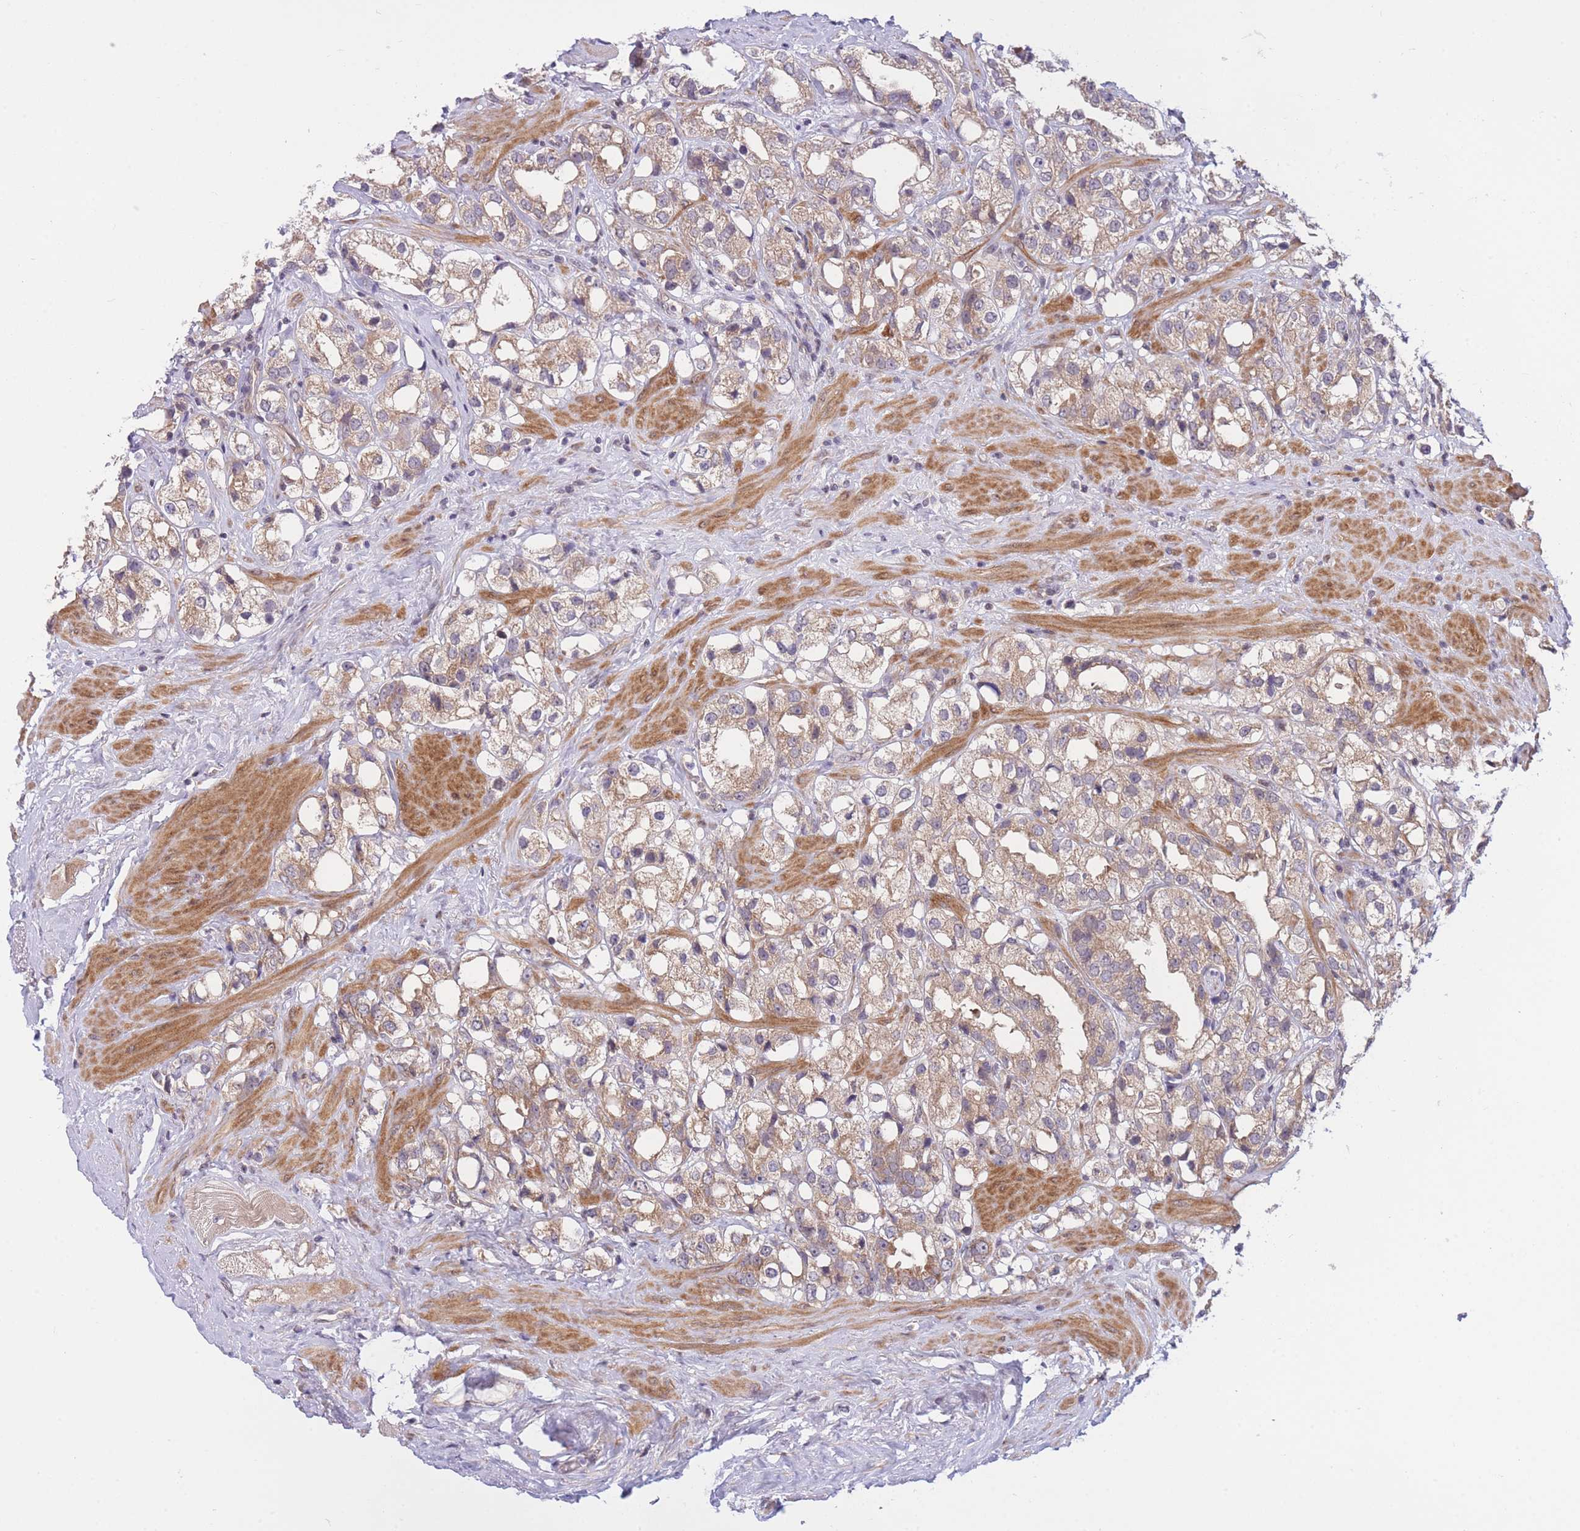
{"staining": {"intensity": "moderate", "quantity": ">75%", "location": "cytoplasmic/membranous"}, "tissue": "prostate cancer", "cell_type": "Tumor cells", "image_type": "cancer", "snomed": [{"axis": "morphology", "description": "Adenocarcinoma, NOS"}, {"axis": "topography", "description": "Prostate"}], "caption": "The photomicrograph displays a brown stain indicating the presence of a protein in the cytoplasmic/membranous of tumor cells in prostate cancer (adenocarcinoma). The protein of interest is stained brown, and the nuclei are stained in blue (DAB (3,3'-diaminobenzidine) IHC with brightfield microscopy, high magnification).", "gene": "CDC25B", "patient": {"sex": "male", "age": 79}}